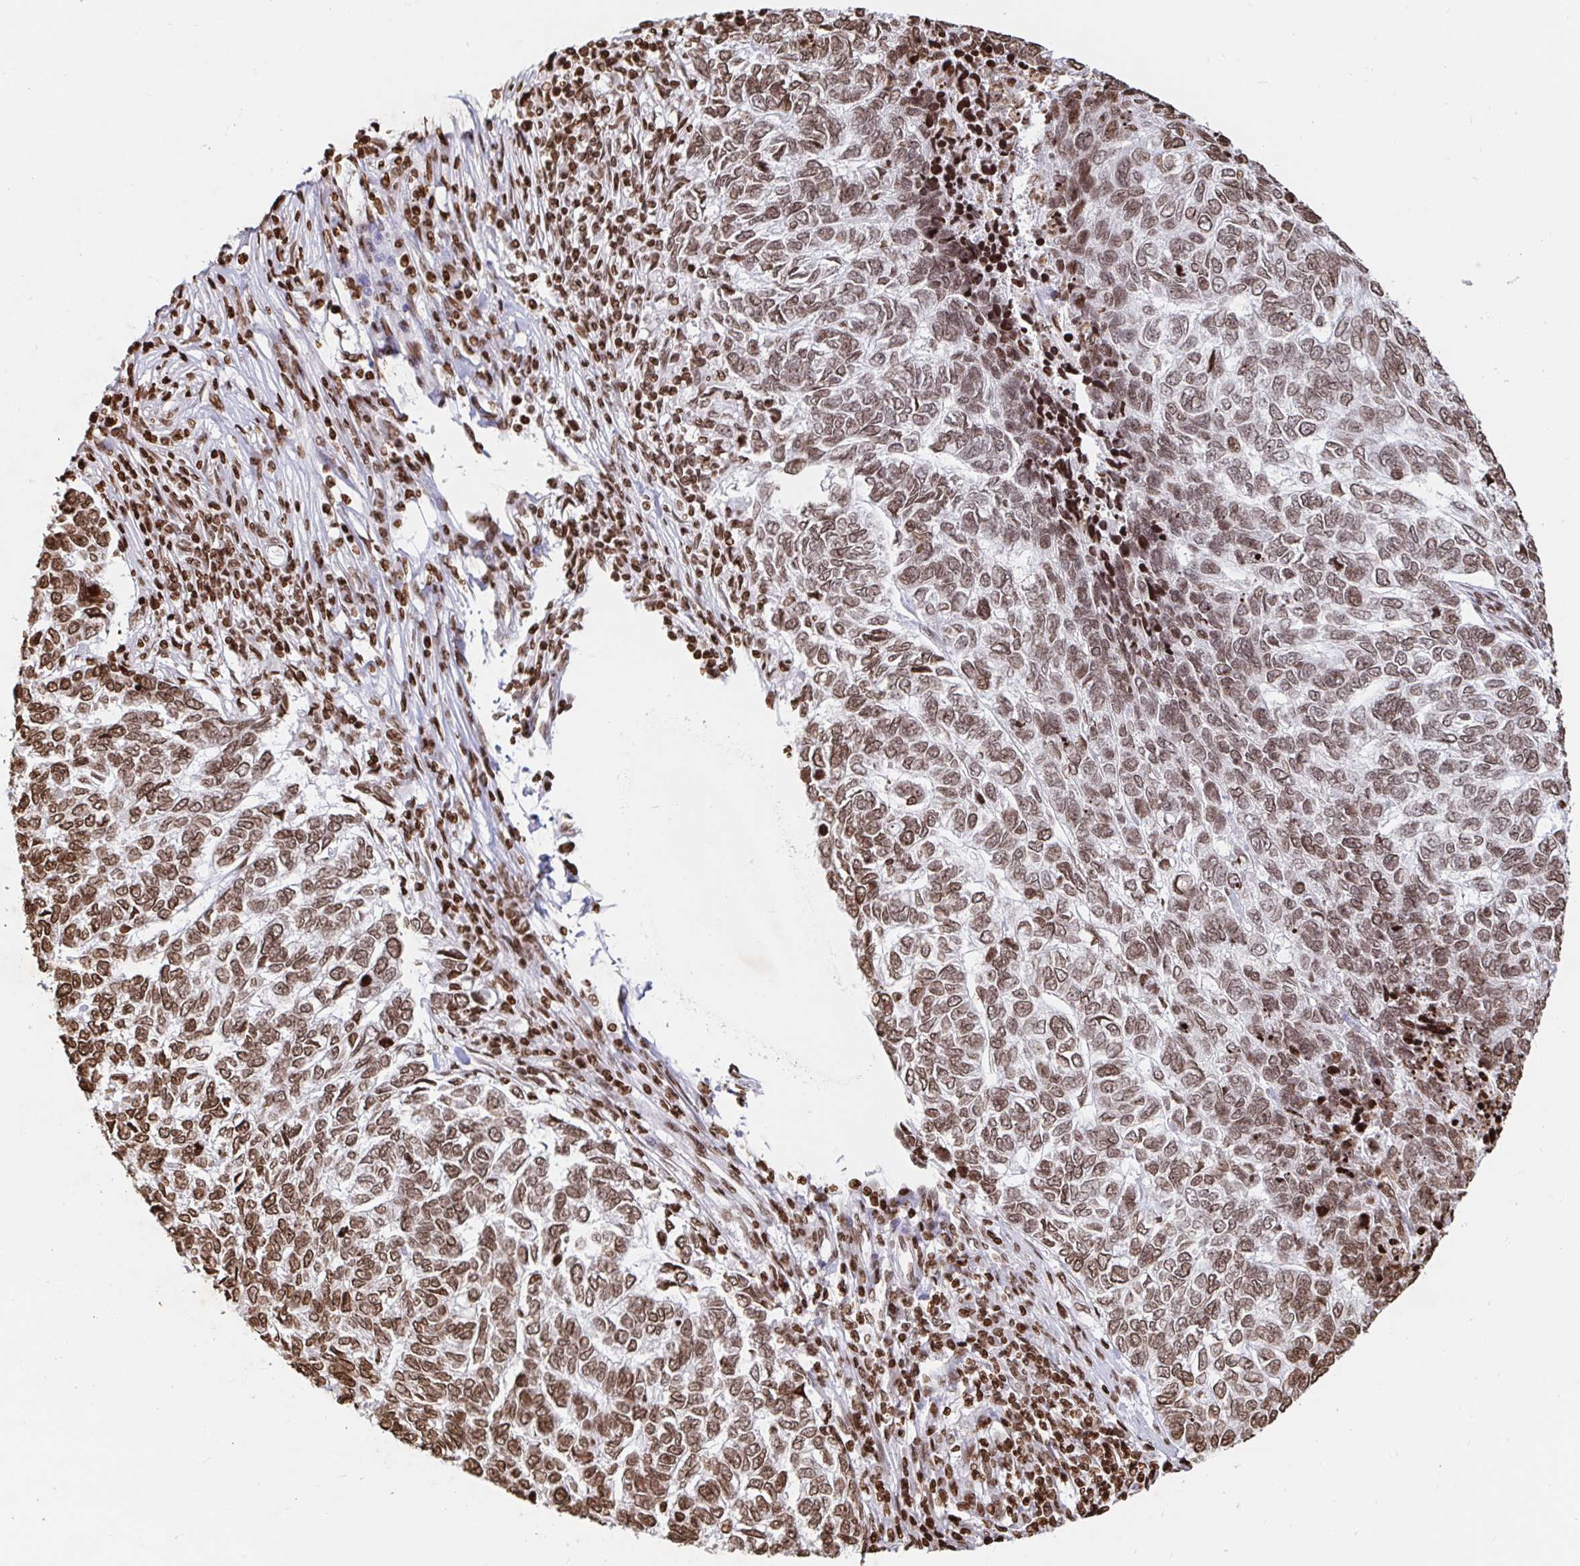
{"staining": {"intensity": "moderate", "quantity": ">75%", "location": "nuclear"}, "tissue": "skin cancer", "cell_type": "Tumor cells", "image_type": "cancer", "snomed": [{"axis": "morphology", "description": "Basal cell carcinoma"}, {"axis": "topography", "description": "Skin"}], "caption": "Protein analysis of skin basal cell carcinoma tissue demonstrates moderate nuclear staining in approximately >75% of tumor cells.", "gene": "H2BC5", "patient": {"sex": "female", "age": 65}}